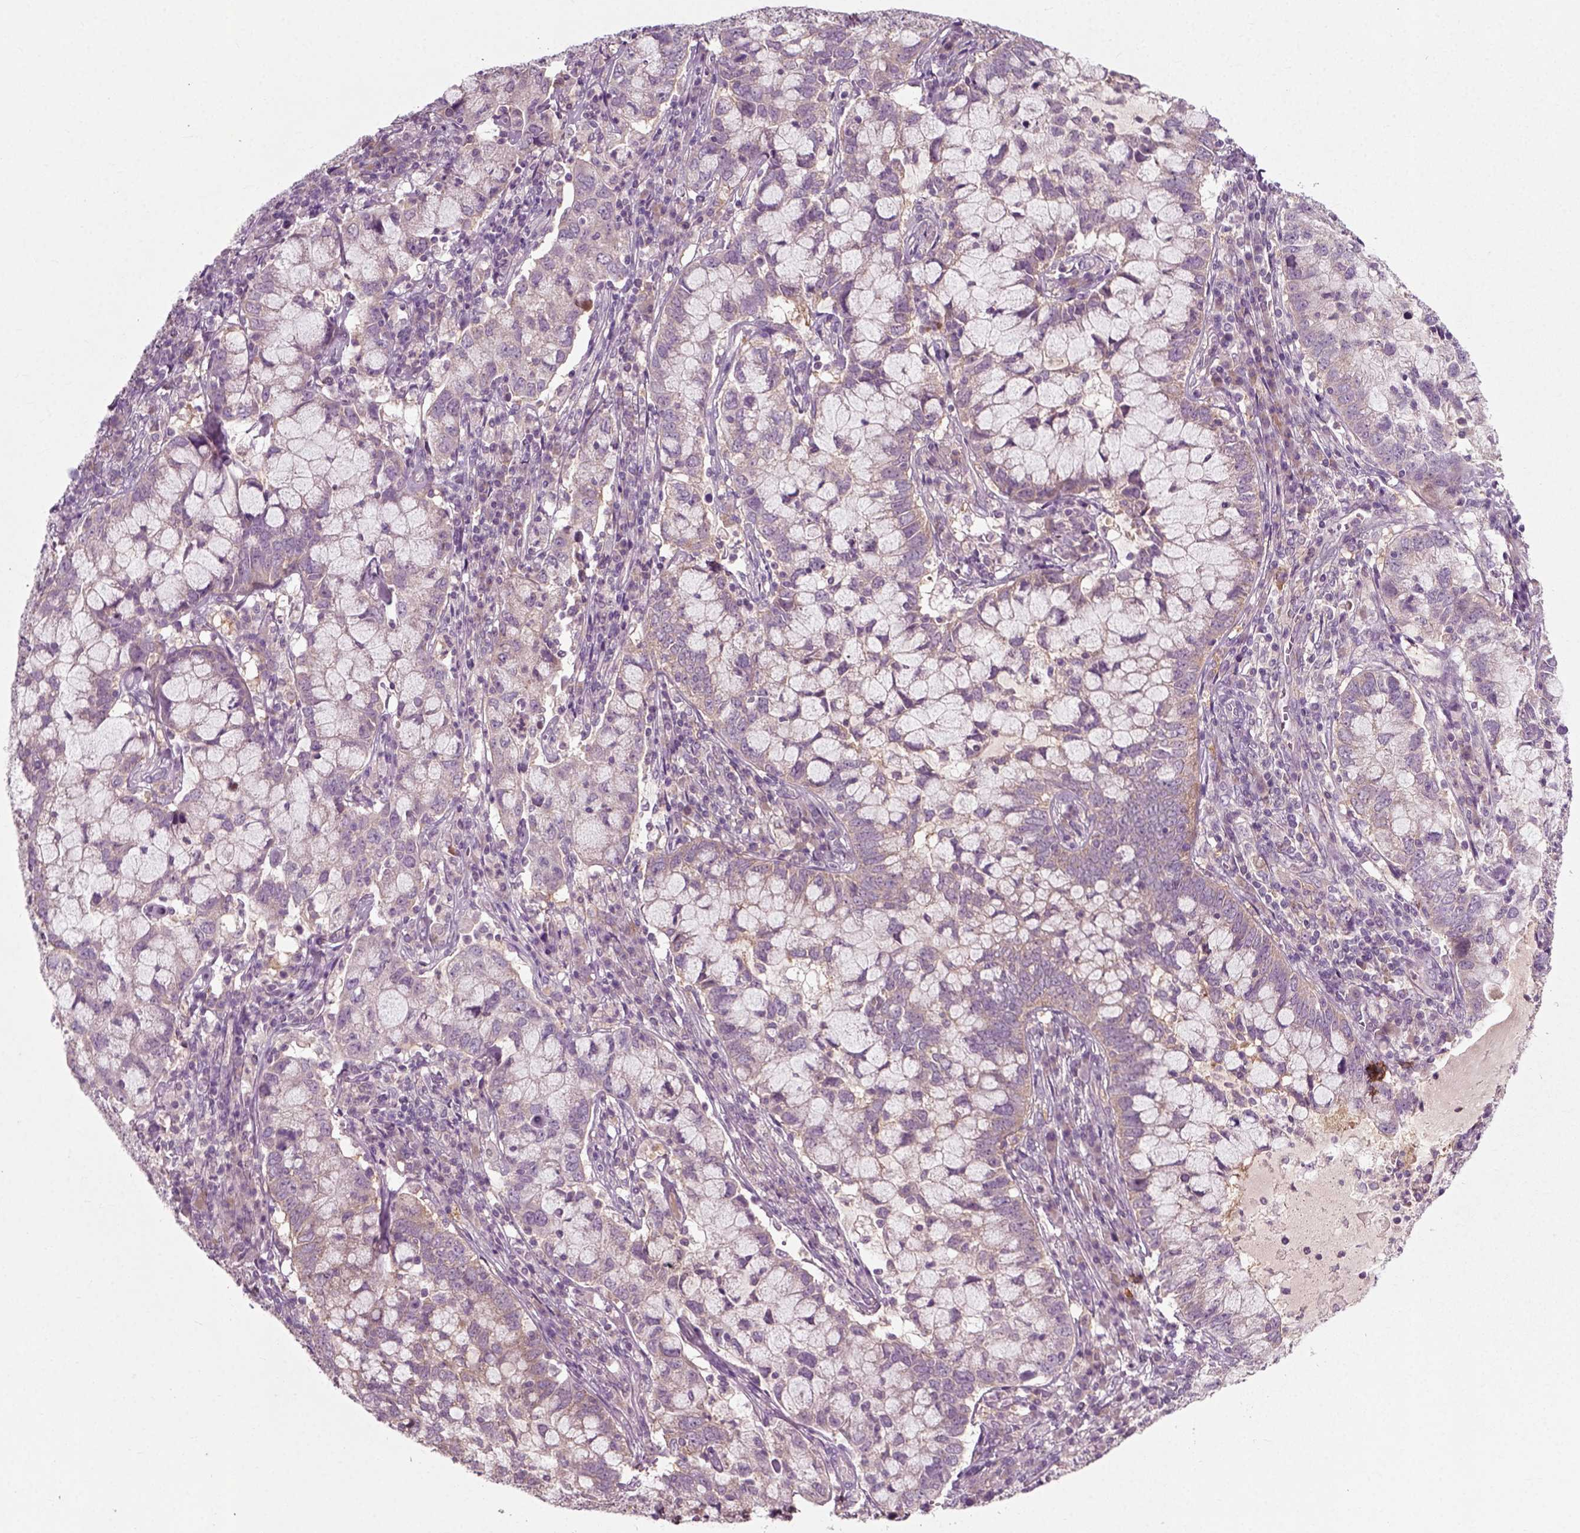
{"staining": {"intensity": "weak", "quantity": "25%-75%", "location": "cytoplasmic/membranous"}, "tissue": "cervical cancer", "cell_type": "Tumor cells", "image_type": "cancer", "snomed": [{"axis": "morphology", "description": "Adenocarcinoma, NOS"}, {"axis": "topography", "description": "Cervix"}], "caption": "Protein staining exhibits weak cytoplasmic/membranous staining in about 25%-75% of tumor cells in cervical adenocarcinoma. Nuclei are stained in blue.", "gene": "RND2", "patient": {"sex": "female", "age": 40}}